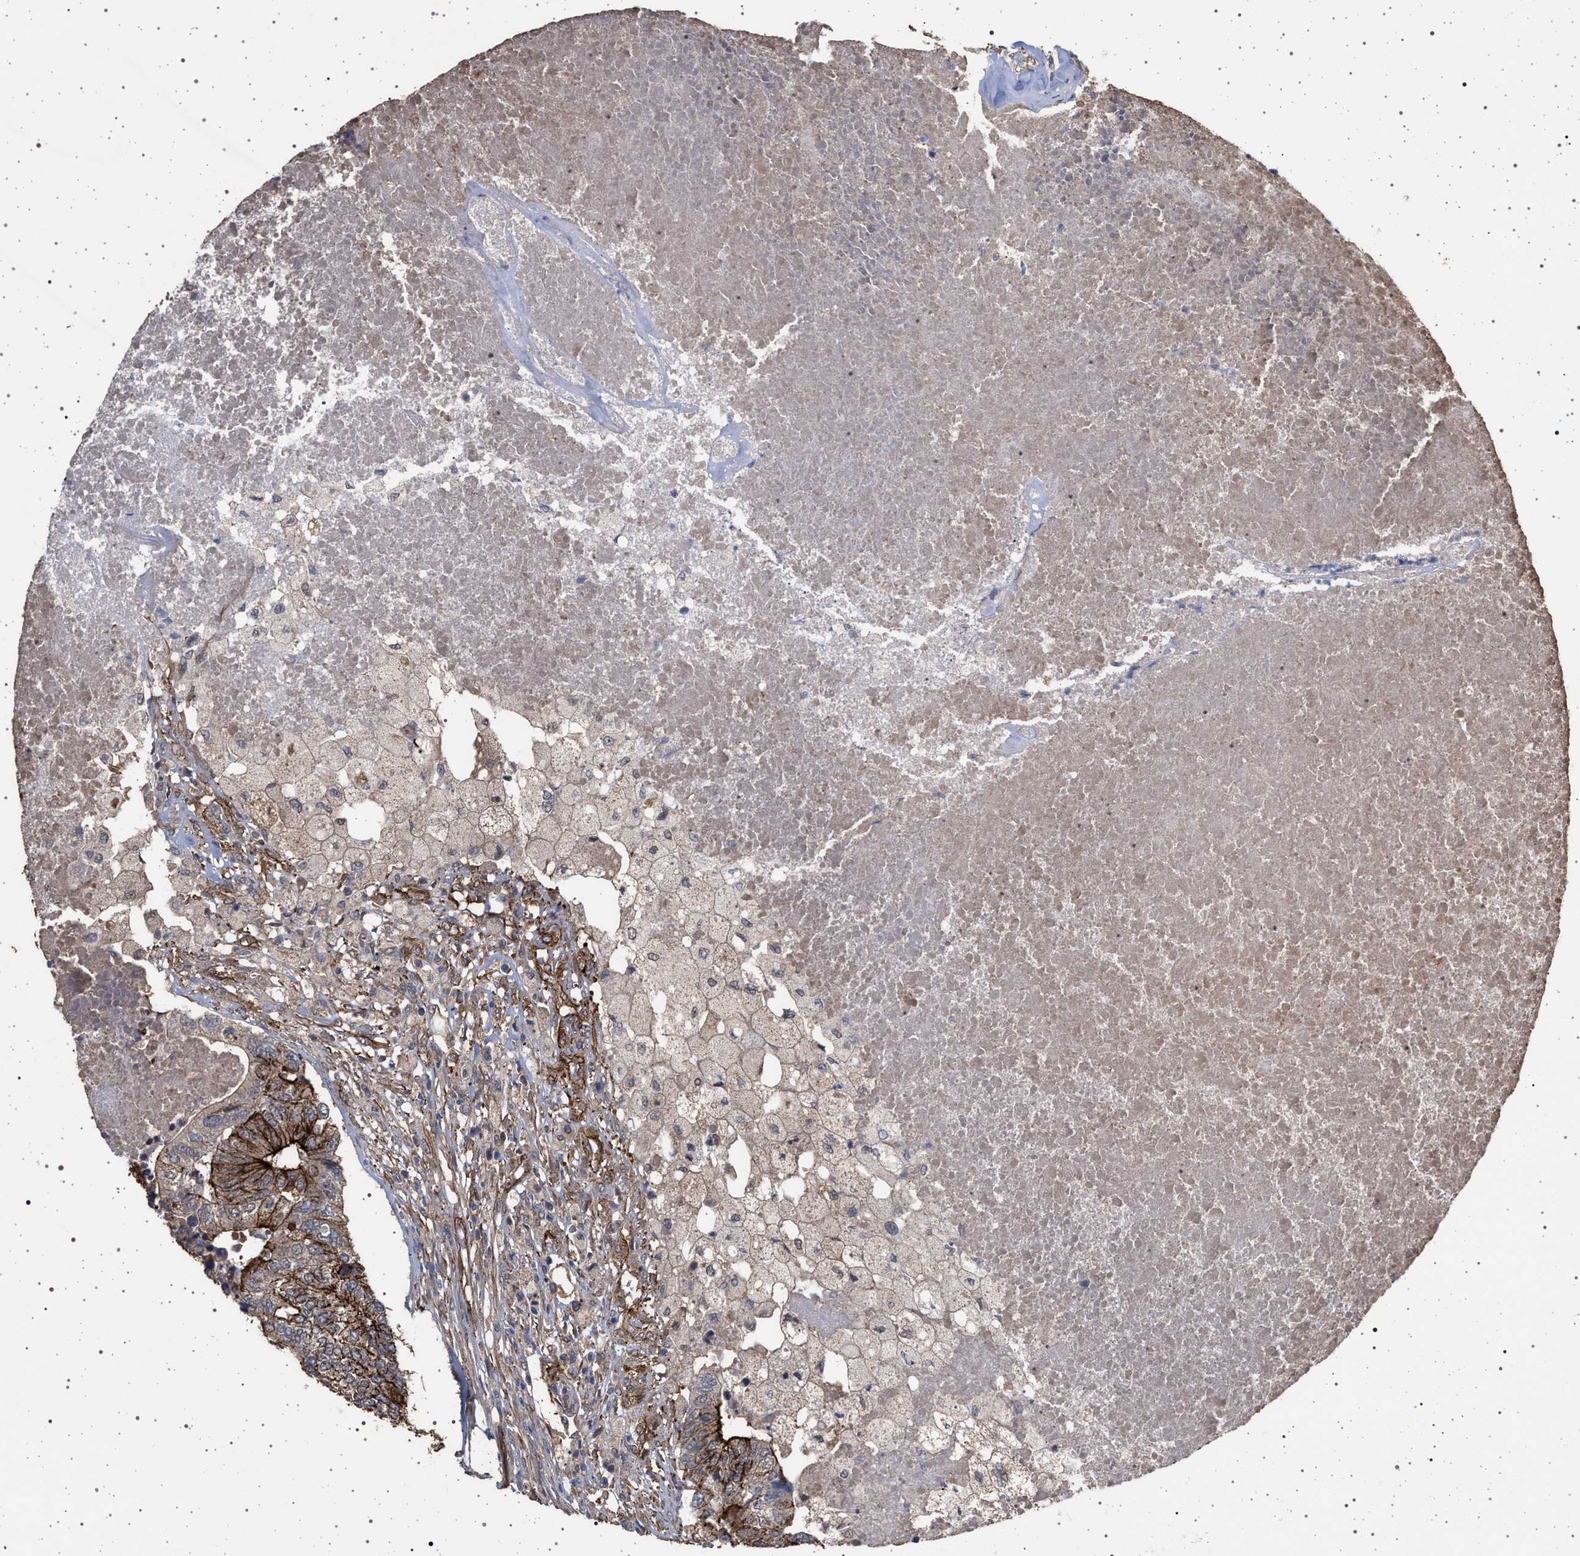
{"staining": {"intensity": "strong", "quantity": ">75%", "location": "cytoplasmic/membranous"}, "tissue": "colorectal cancer", "cell_type": "Tumor cells", "image_type": "cancer", "snomed": [{"axis": "morphology", "description": "Adenocarcinoma, NOS"}, {"axis": "topography", "description": "Colon"}], "caption": "Immunohistochemical staining of colorectal cancer demonstrates high levels of strong cytoplasmic/membranous protein positivity in approximately >75% of tumor cells. (brown staining indicates protein expression, while blue staining denotes nuclei).", "gene": "IFT20", "patient": {"sex": "female", "age": 67}}